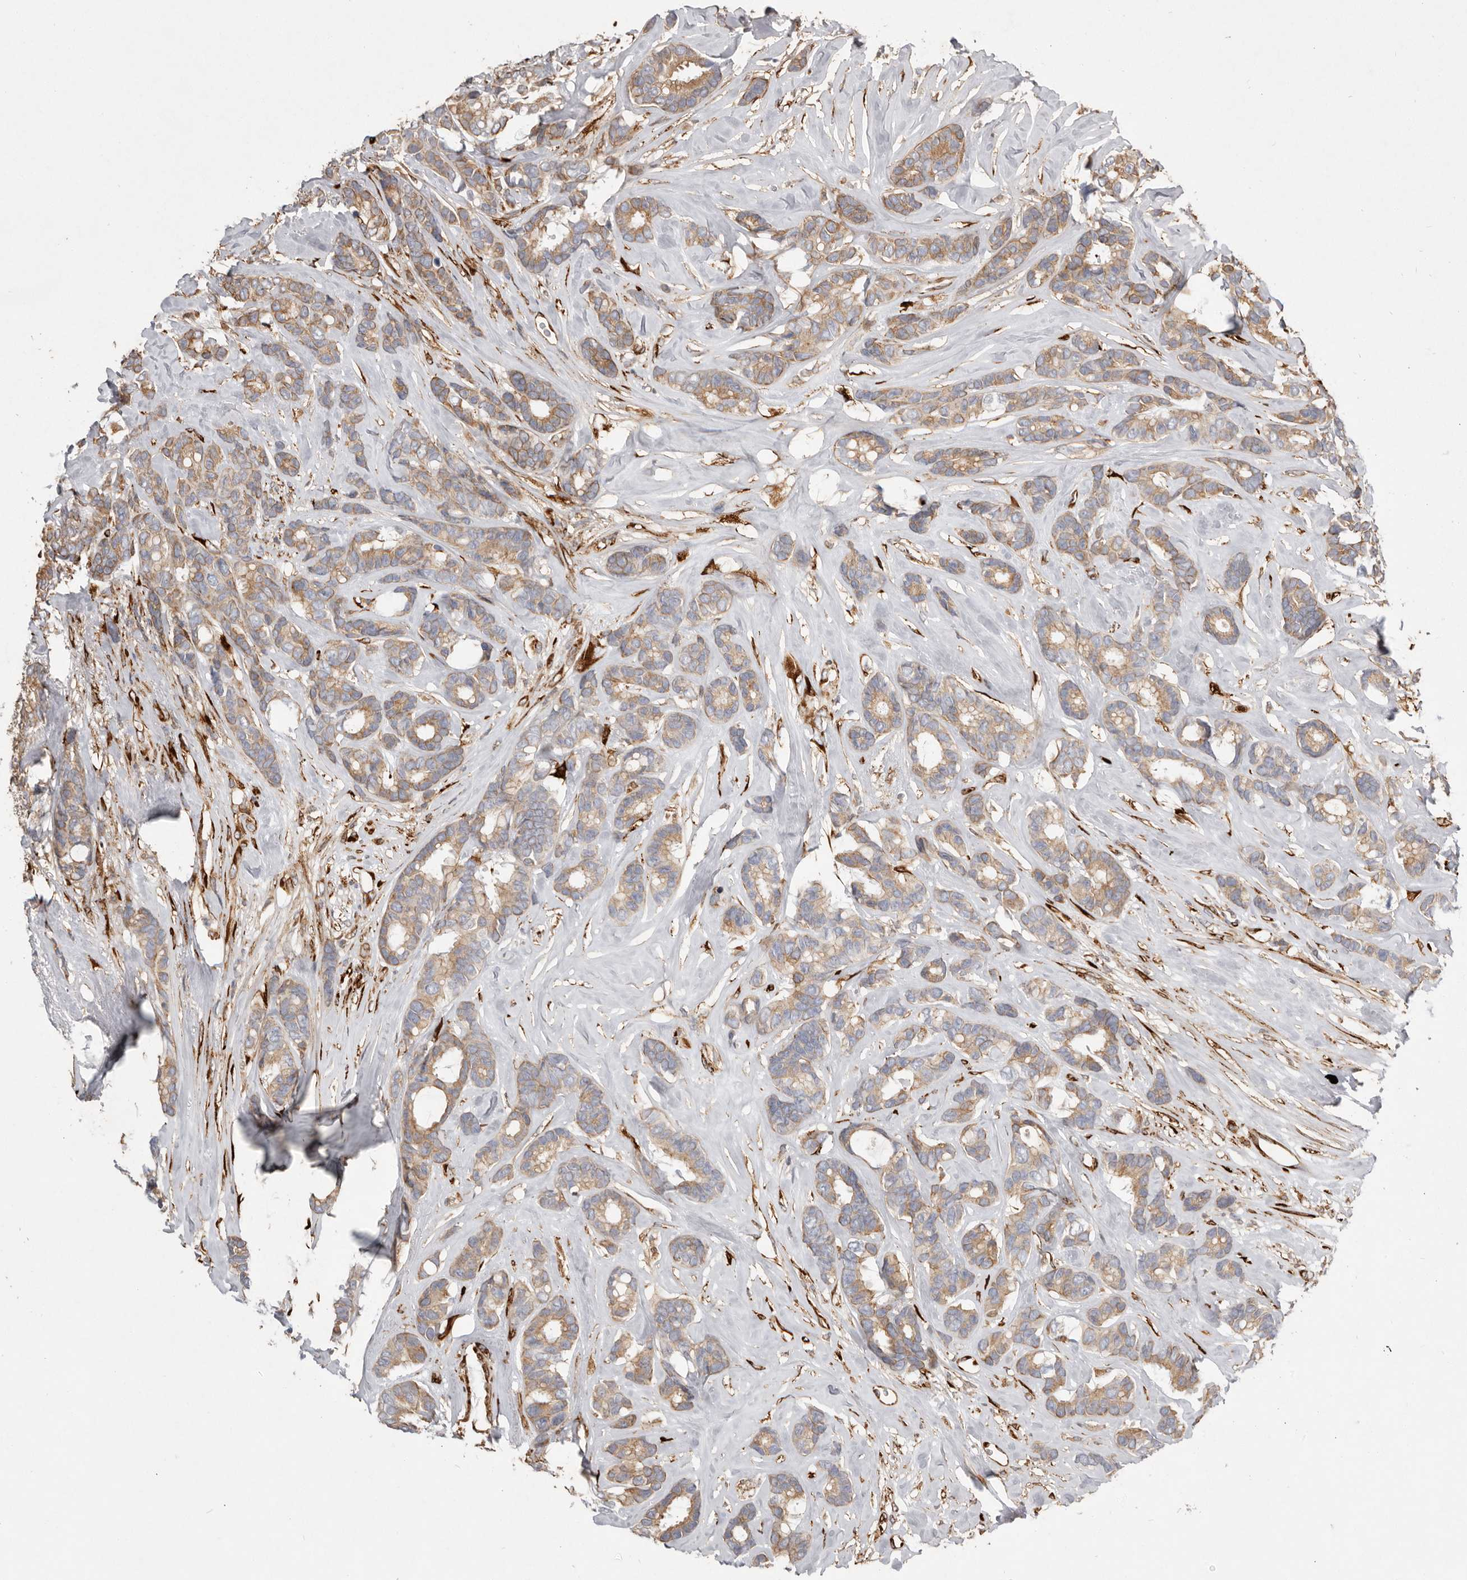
{"staining": {"intensity": "moderate", "quantity": ">75%", "location": "cytoplasmic/membranous"}, "tissue": "breast cancer", "cell_type": "Tumor cells", "image_type": "cancer", "snomed": [{"axis": "morphology", "description": "Duct carcinoma"}, {"axis": "topography", "description": "Breast"}], "caption": "Protein analysis of breast cancer (intraductal carcinoma) tissue demonstrates moderate cytoplasmic/membranous positivity in about >75% of tumor cells.", "gene": "WDTC1", "patient": {"sex": "female", "age": 87}}